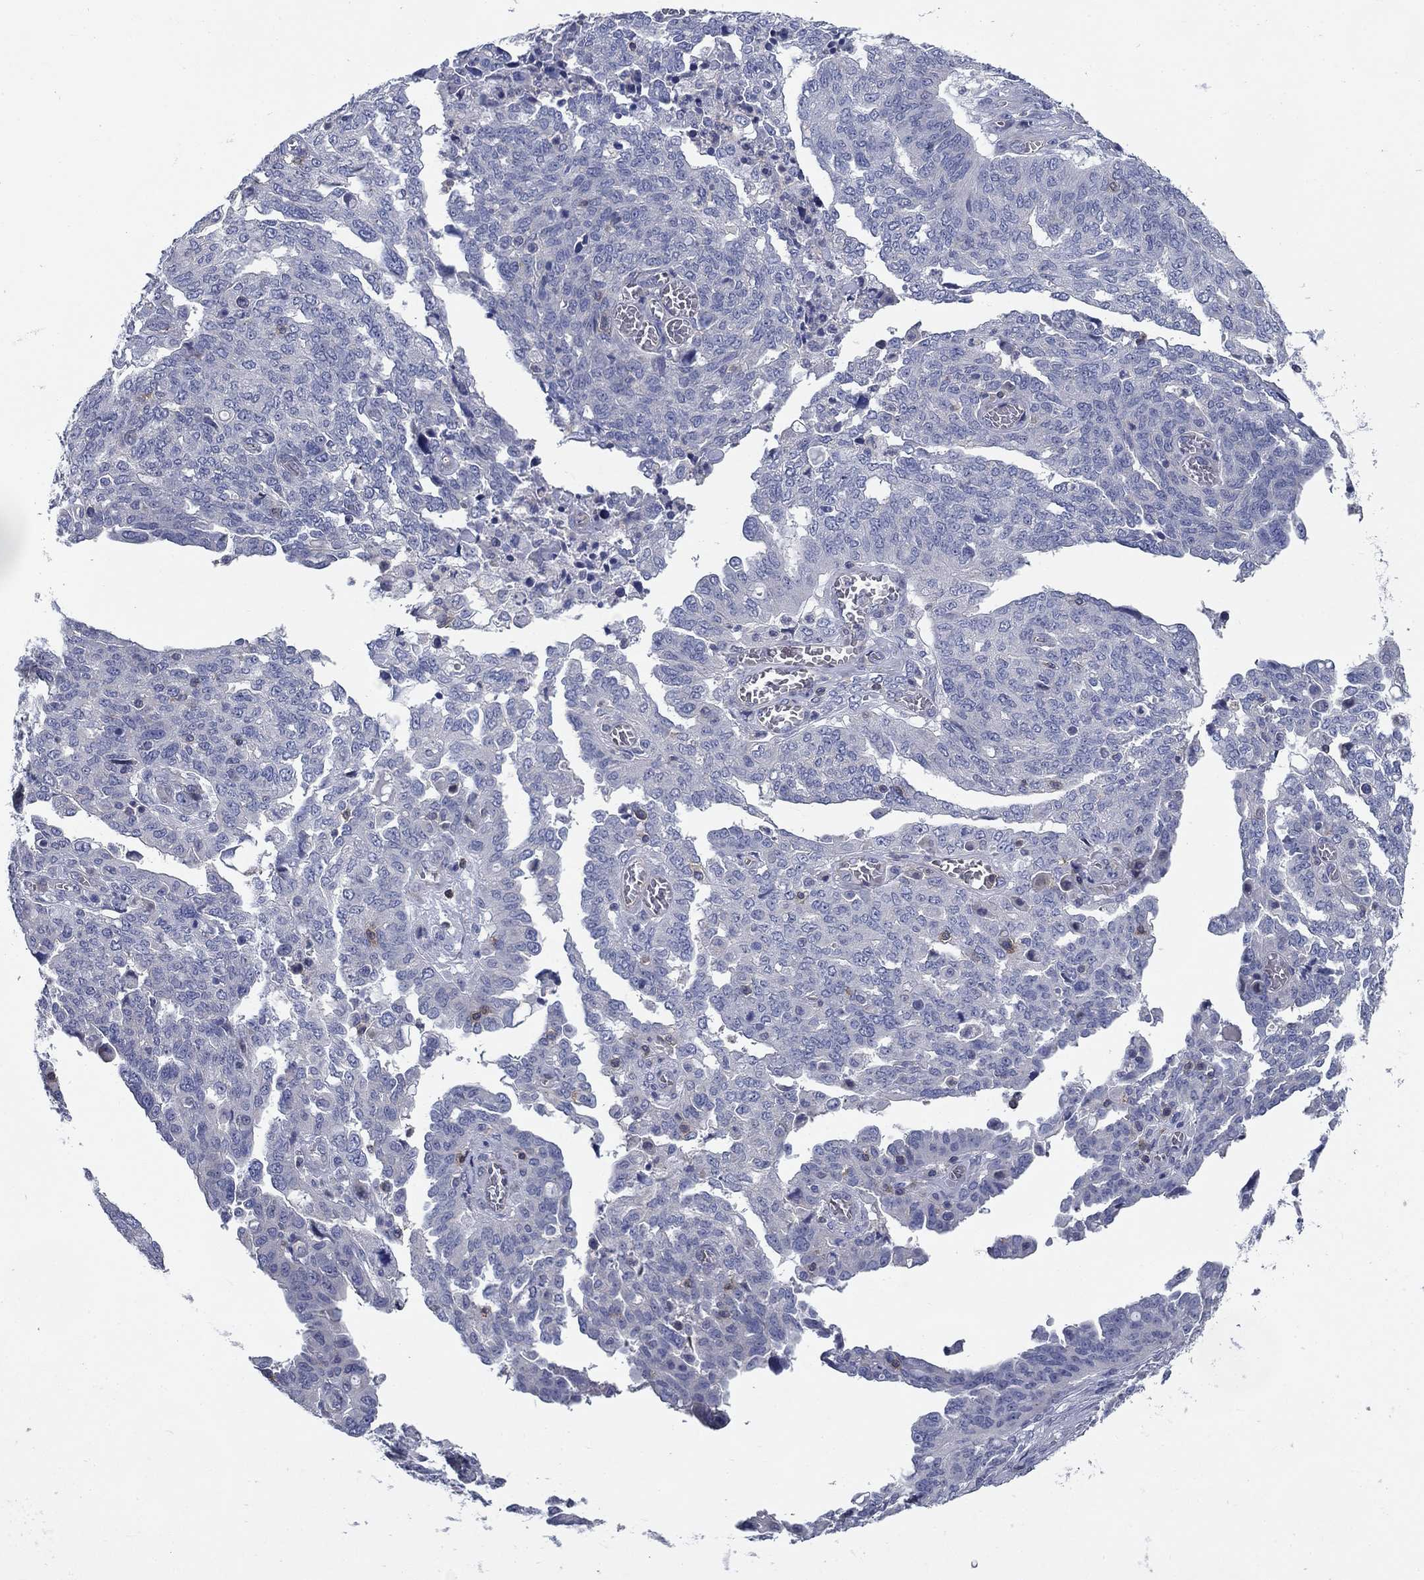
{"staining": {"intensity": "negative", "quantity": "none", "location": "none"}, "tissue": "ovarian cancer", "cell_type": "Tumor cells", "image_type": "cancer", "snomed": [{"axis": "morphology", "description": "Cystadenocarcinoma, serous, NOS"}, {"axis": "topography", "description": "Ovary"}], "caption": "Immunohistochemistry (IHC) histopathology image of neoplastic tissue: human ovarian serous cystadenocarcinoma stained with DAB shows no significant protein staining in tumor cells.", "gene": "SIT1", "patient": {"sex": "female", "age": 67}}